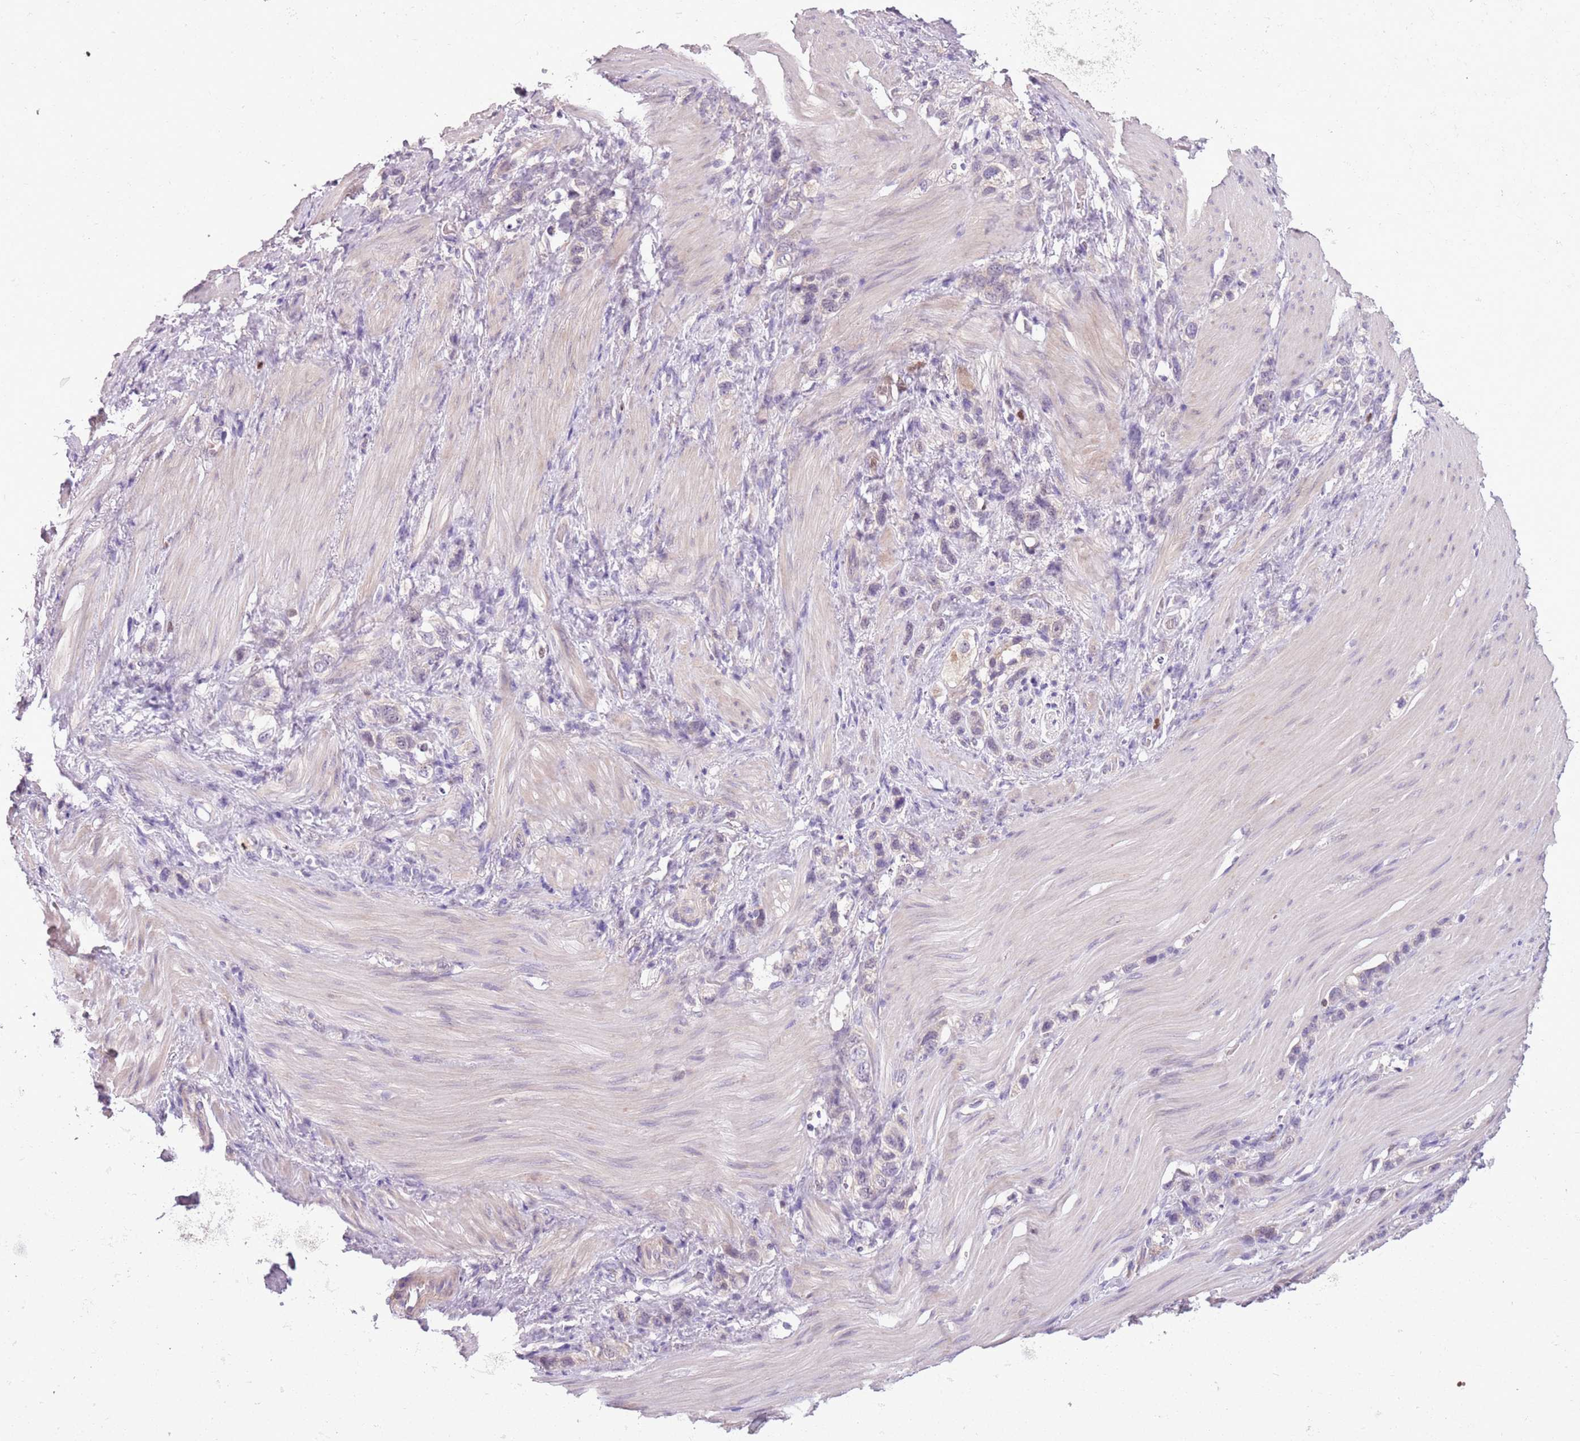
{"staining": {"intensity": "negative", "quantity": "none", "location": "none"}, "tissue": "stomach cancer", "cell_type": "Tumor cells", "image_type": "cancer", "snomed": [{"axis": "morphology", "description": "Adenocarcinoma, NOS"}, {"axis": "topography", "description": "Stomach"}], "caption": "Immunohistochemical staining of stomach cancer (adenocarcinoma) shows no significant positivity in tumor cells.", "gene": "ADCY7", "patient": {"sex": "female", "age": 65}}